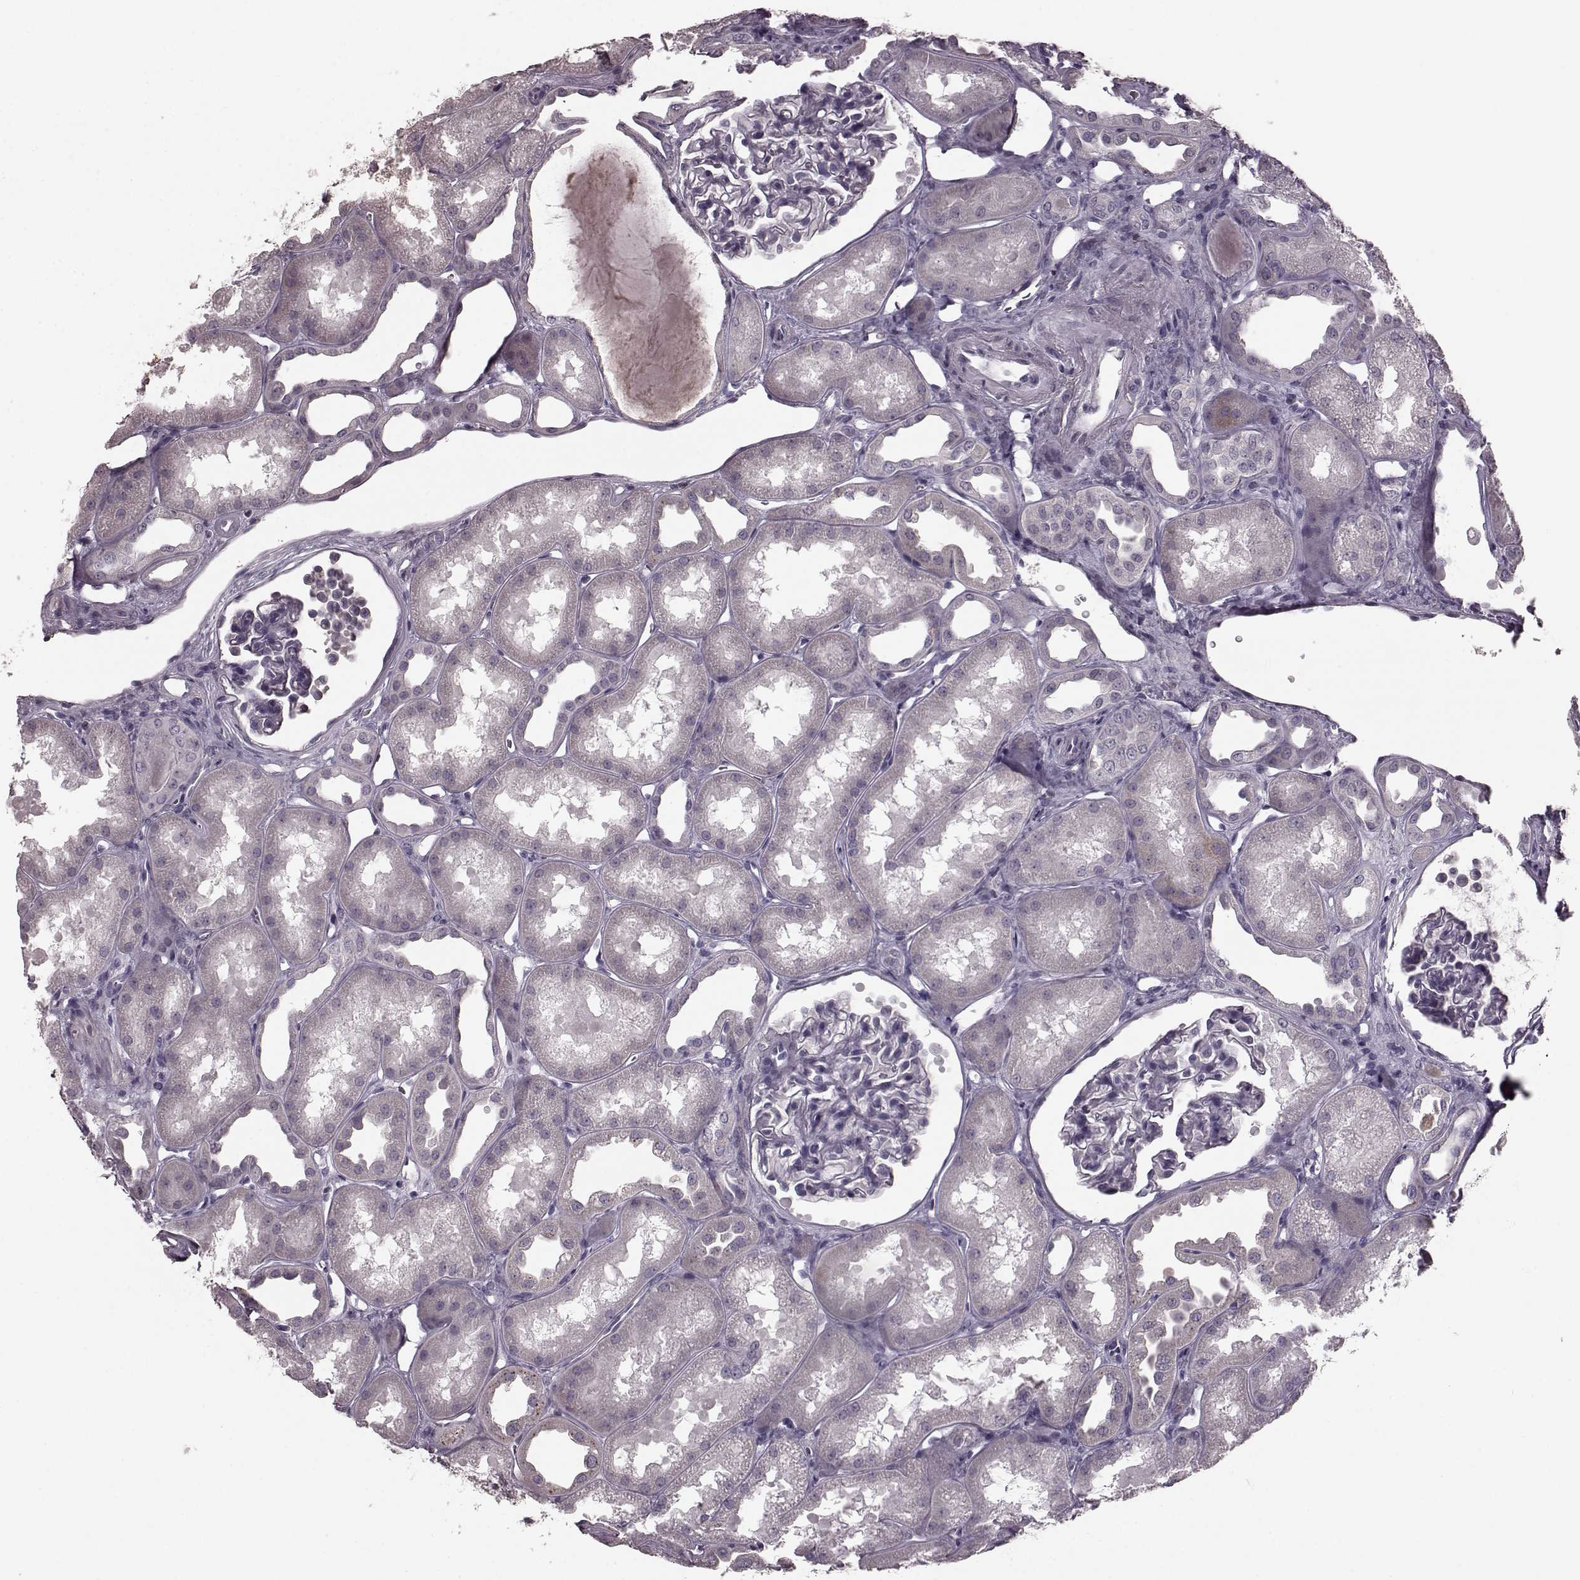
{"staining": {"intensity": "negative", "quantity": "none", "location": "none"}, "tissue": "kidney", "cell_type": "Cells in glomeruli", "image_type": "normal", "snomed": [{"axis": "morphology", "description": "Normal tissue, NOS"}, {"axis": "topography", "description": "Kidney"}], "caption": "Immunohistochemical staining of normal human kidney displays no significant expression in cells in glomeruli.", "gene": "CD28", "patient": {"sex": "male", "age": 61}}